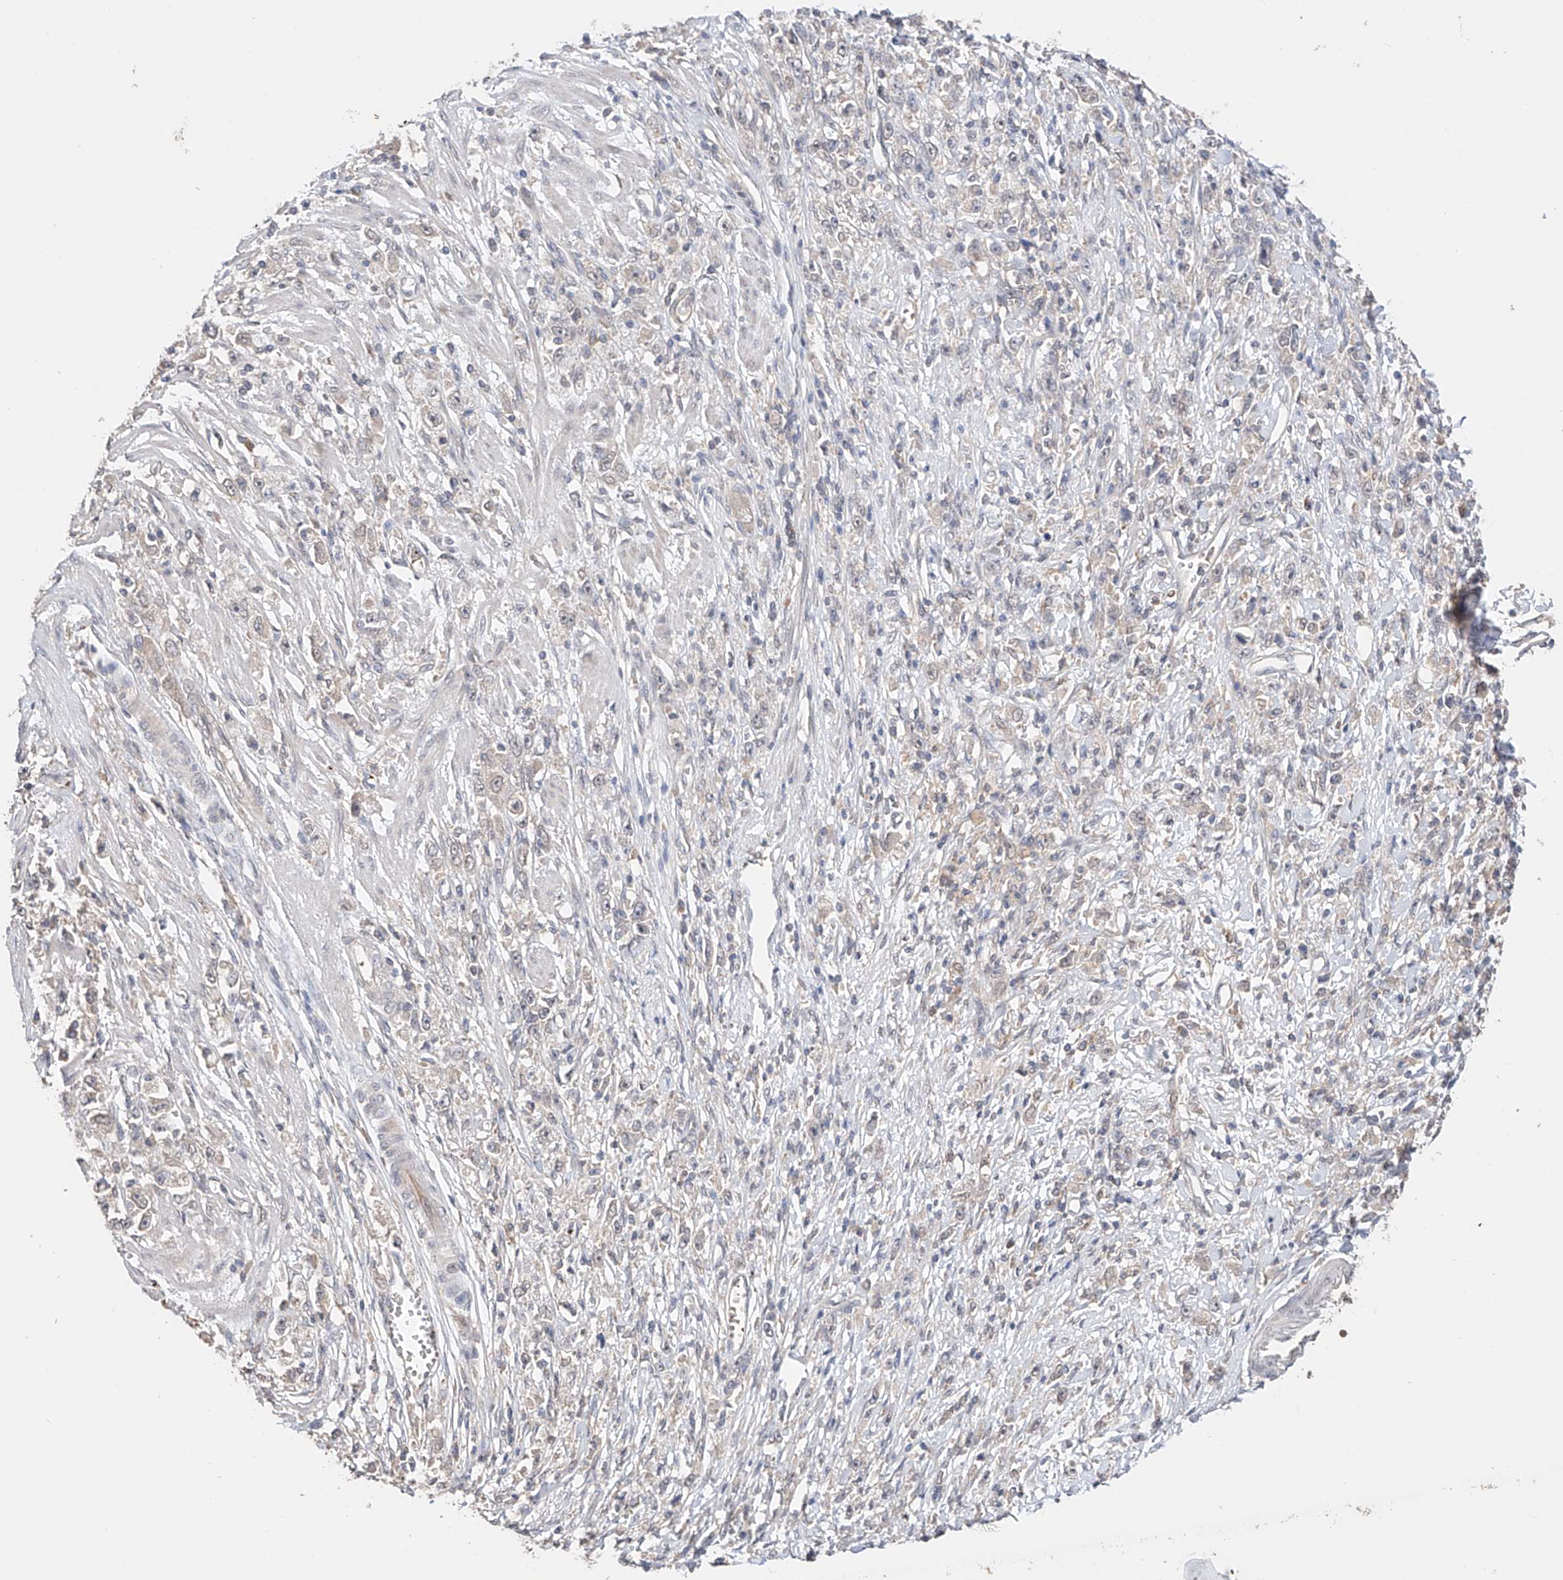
{"staining": {"intensity": "negative", "quantity": "none", "location": "none"}, "tissue": "stomach cancer", "cell_type": "Tumor cells", "image_type": "cancer", "snomed": [{"axis": "morphology", "description": "Adenocarcinoma, NOS"}, {"axis": "topography", "description": "Stomach"}], "caption": "DAB immunohistochemical staining of human stomach cancer (adenocarcinoma) exhibits no significant expression in tumor cells.", "gene": "ZFHX2", "patient": {"sex": "female", "age": 59}}